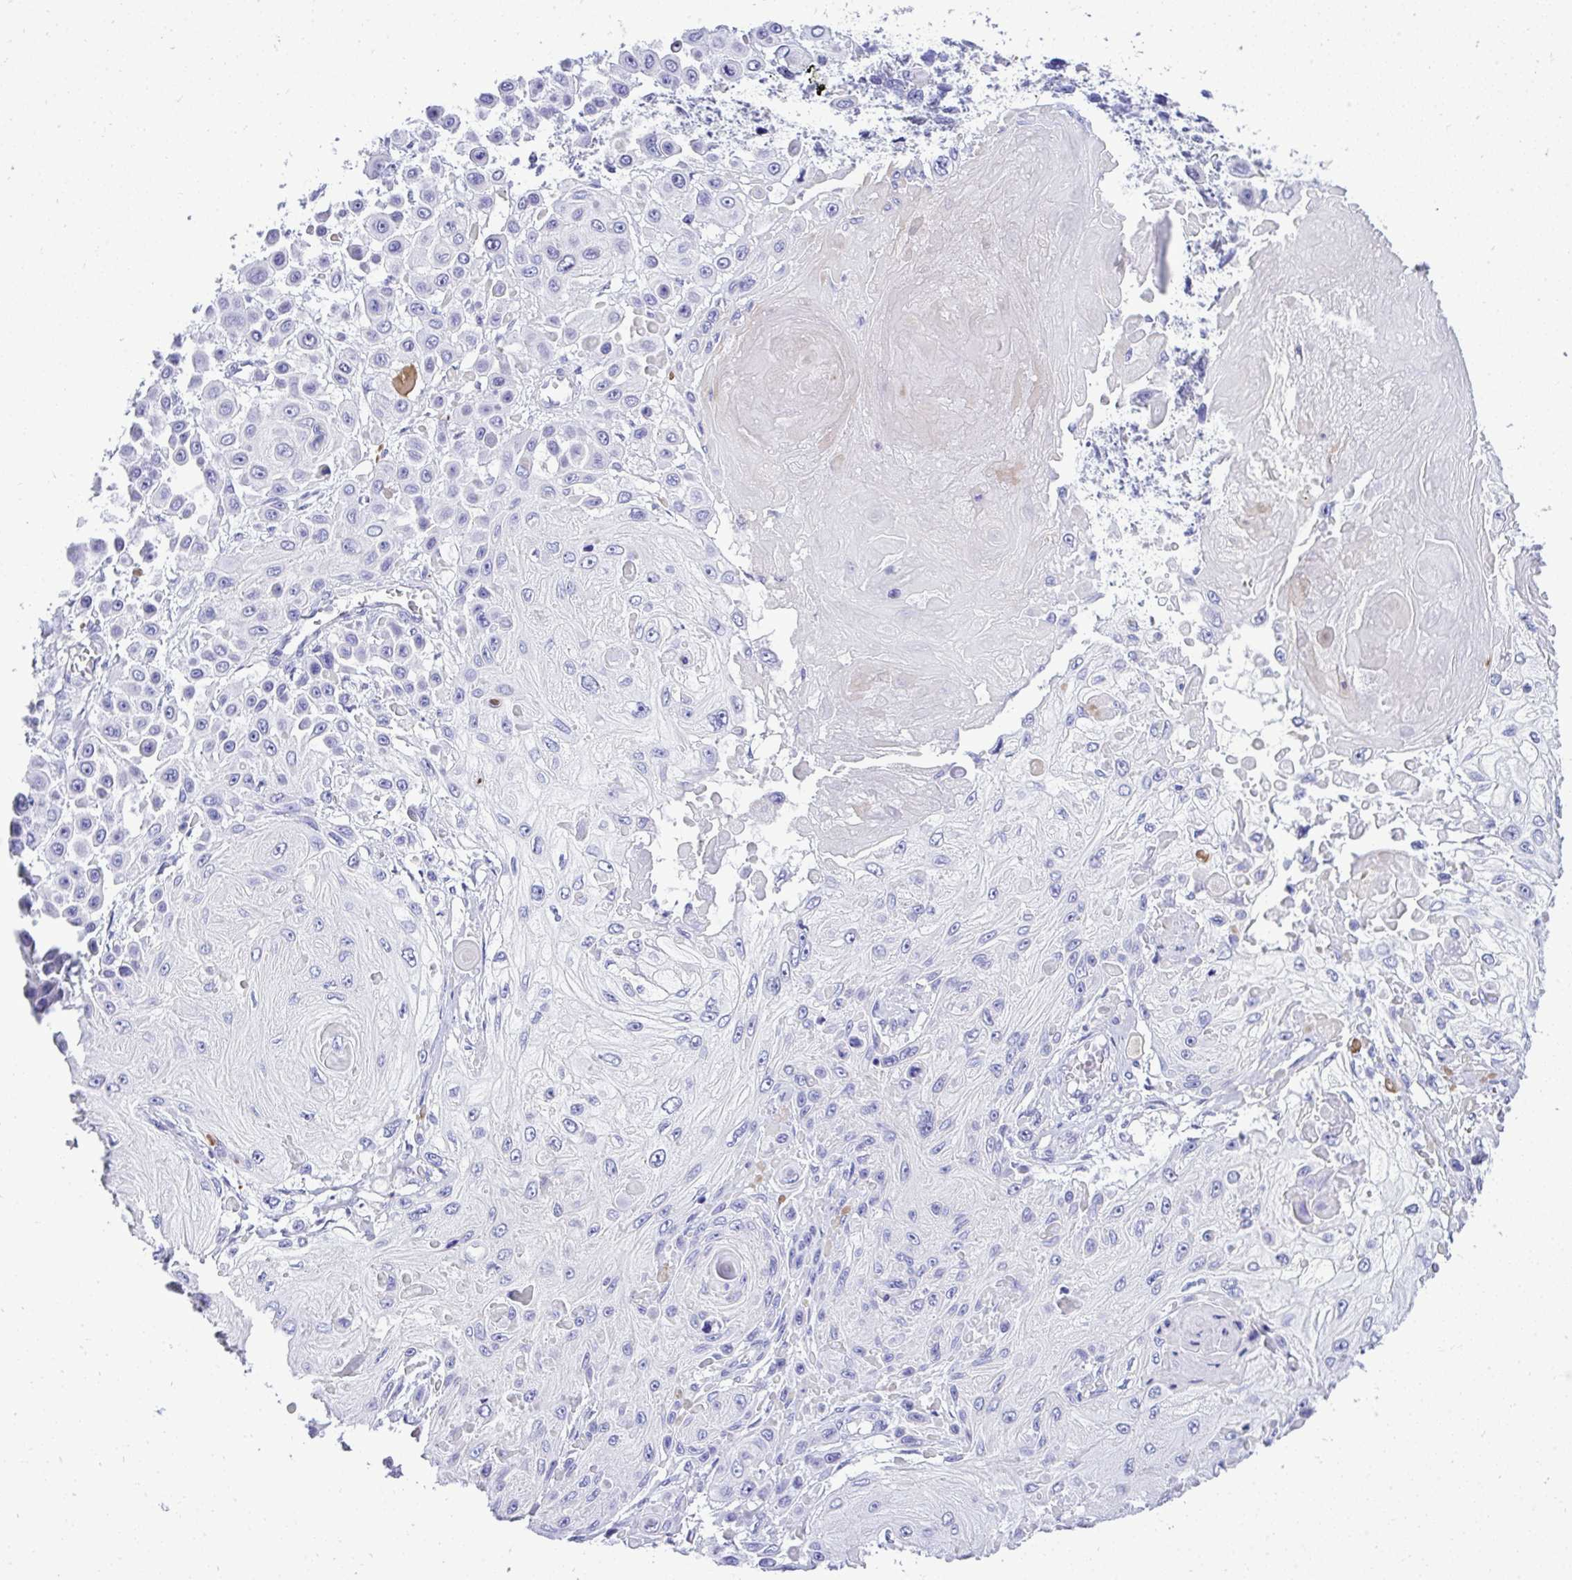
{"staining": {"intensity": "negative", "quantity": "none", "location": "none"}, "tissue": "skin cancer", "cell_type": "Tumor cells", "image_type": "cancer", "snomed": [{"axis": "morphology", "description": "Squamous cell carcinoma, NOS"}, {"axis": "topography", "description": "Skin"}], "caption": "There is no significant staining in tumor cells of skin cancer (squamous cell carcinoma). (DAB (3,3'-diaminobenzidine) immunohistochemistry (IHC), high magnification).", "gene": "ST6GALNAC3", "patient": {"sex": "male", "age": 67}}